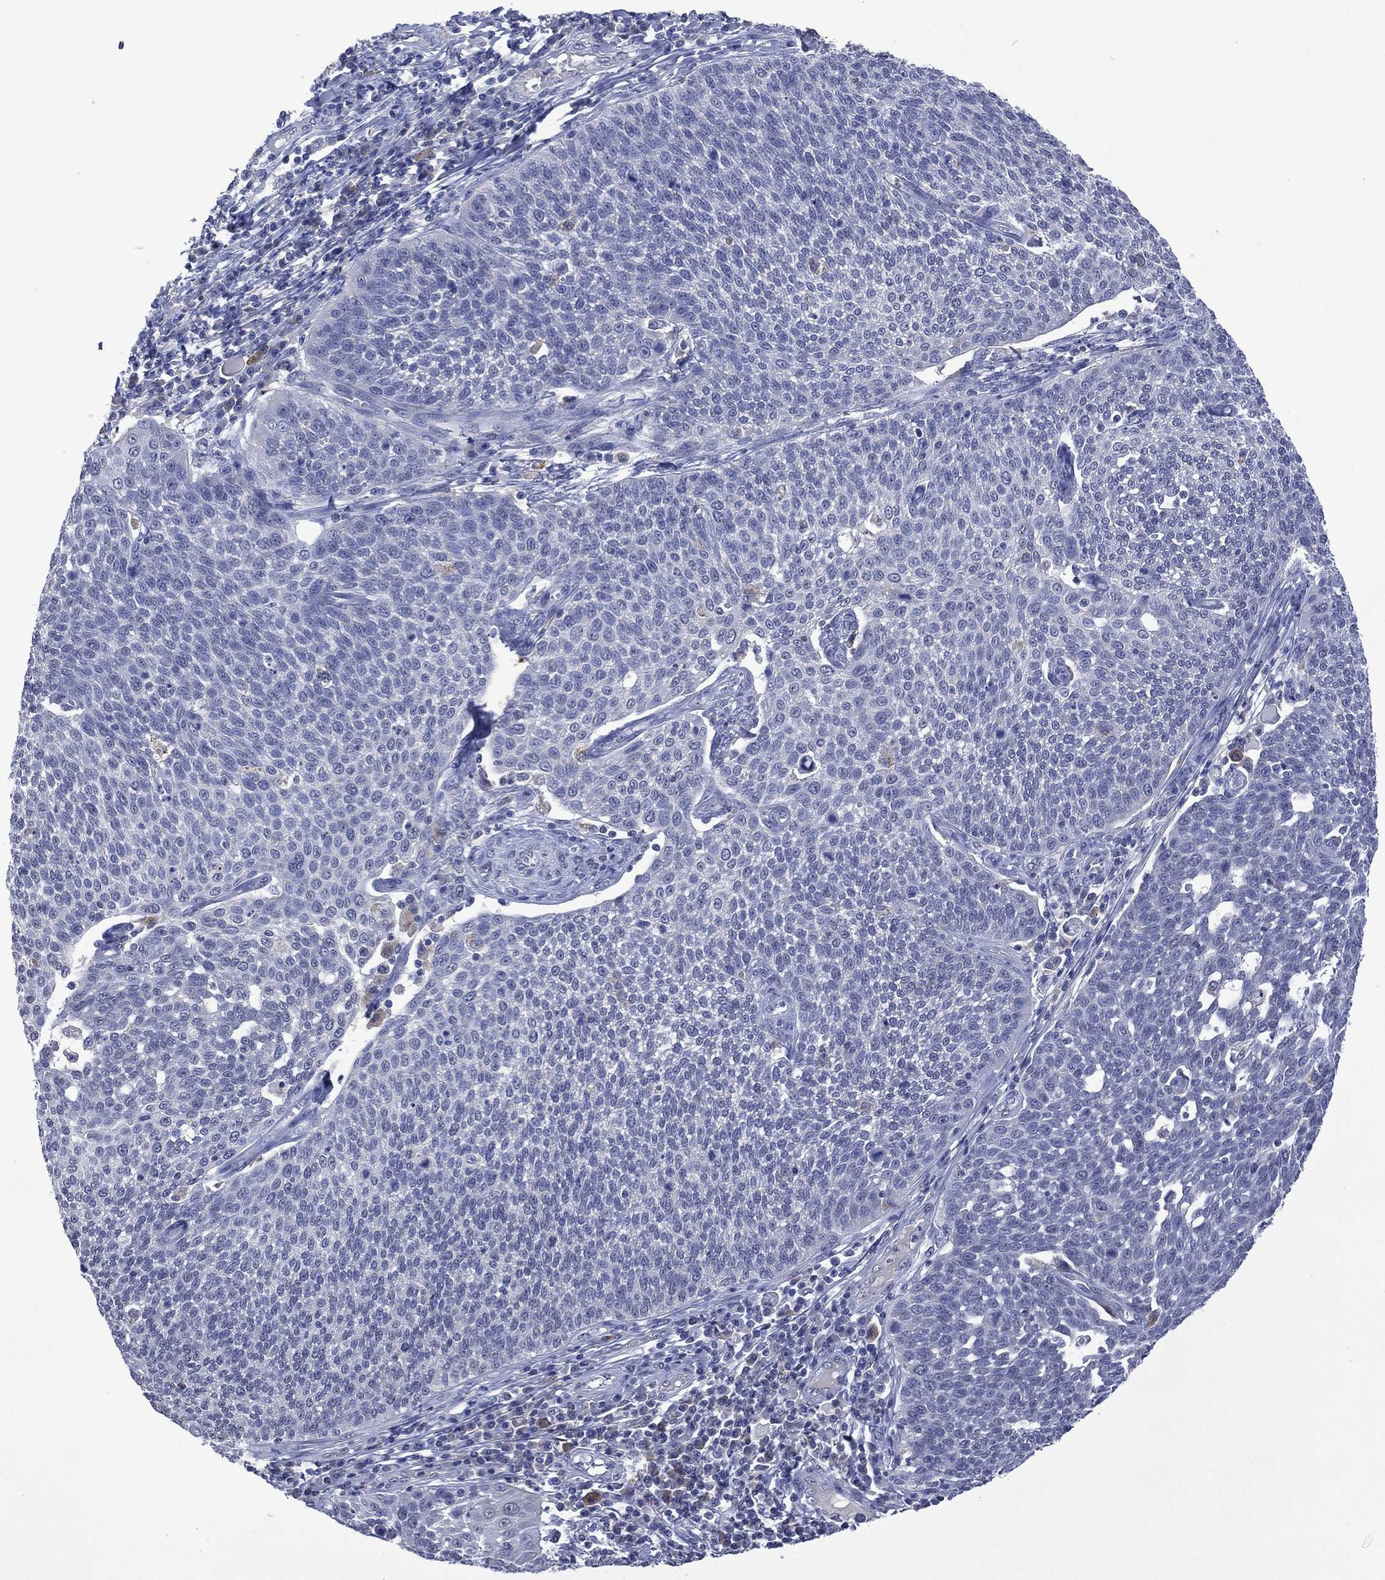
{"staining": {"intensity": "negative", "quantity": "none", "location": "none"}, "tissue": "cervical cancer", "cell_type": "Tumor cells", "image_type": "cancer", "snomed": [{"axis": "morphology", "description": "Squamous cell carcinoma, NOS"}, {"axis": "topography", "description": "Cervix"}], "caption": "Tumor cells show no significant protein positivity in cervical cancer.", "gene": "ASB10", "patient": {"sex": "female", "age": 34}}